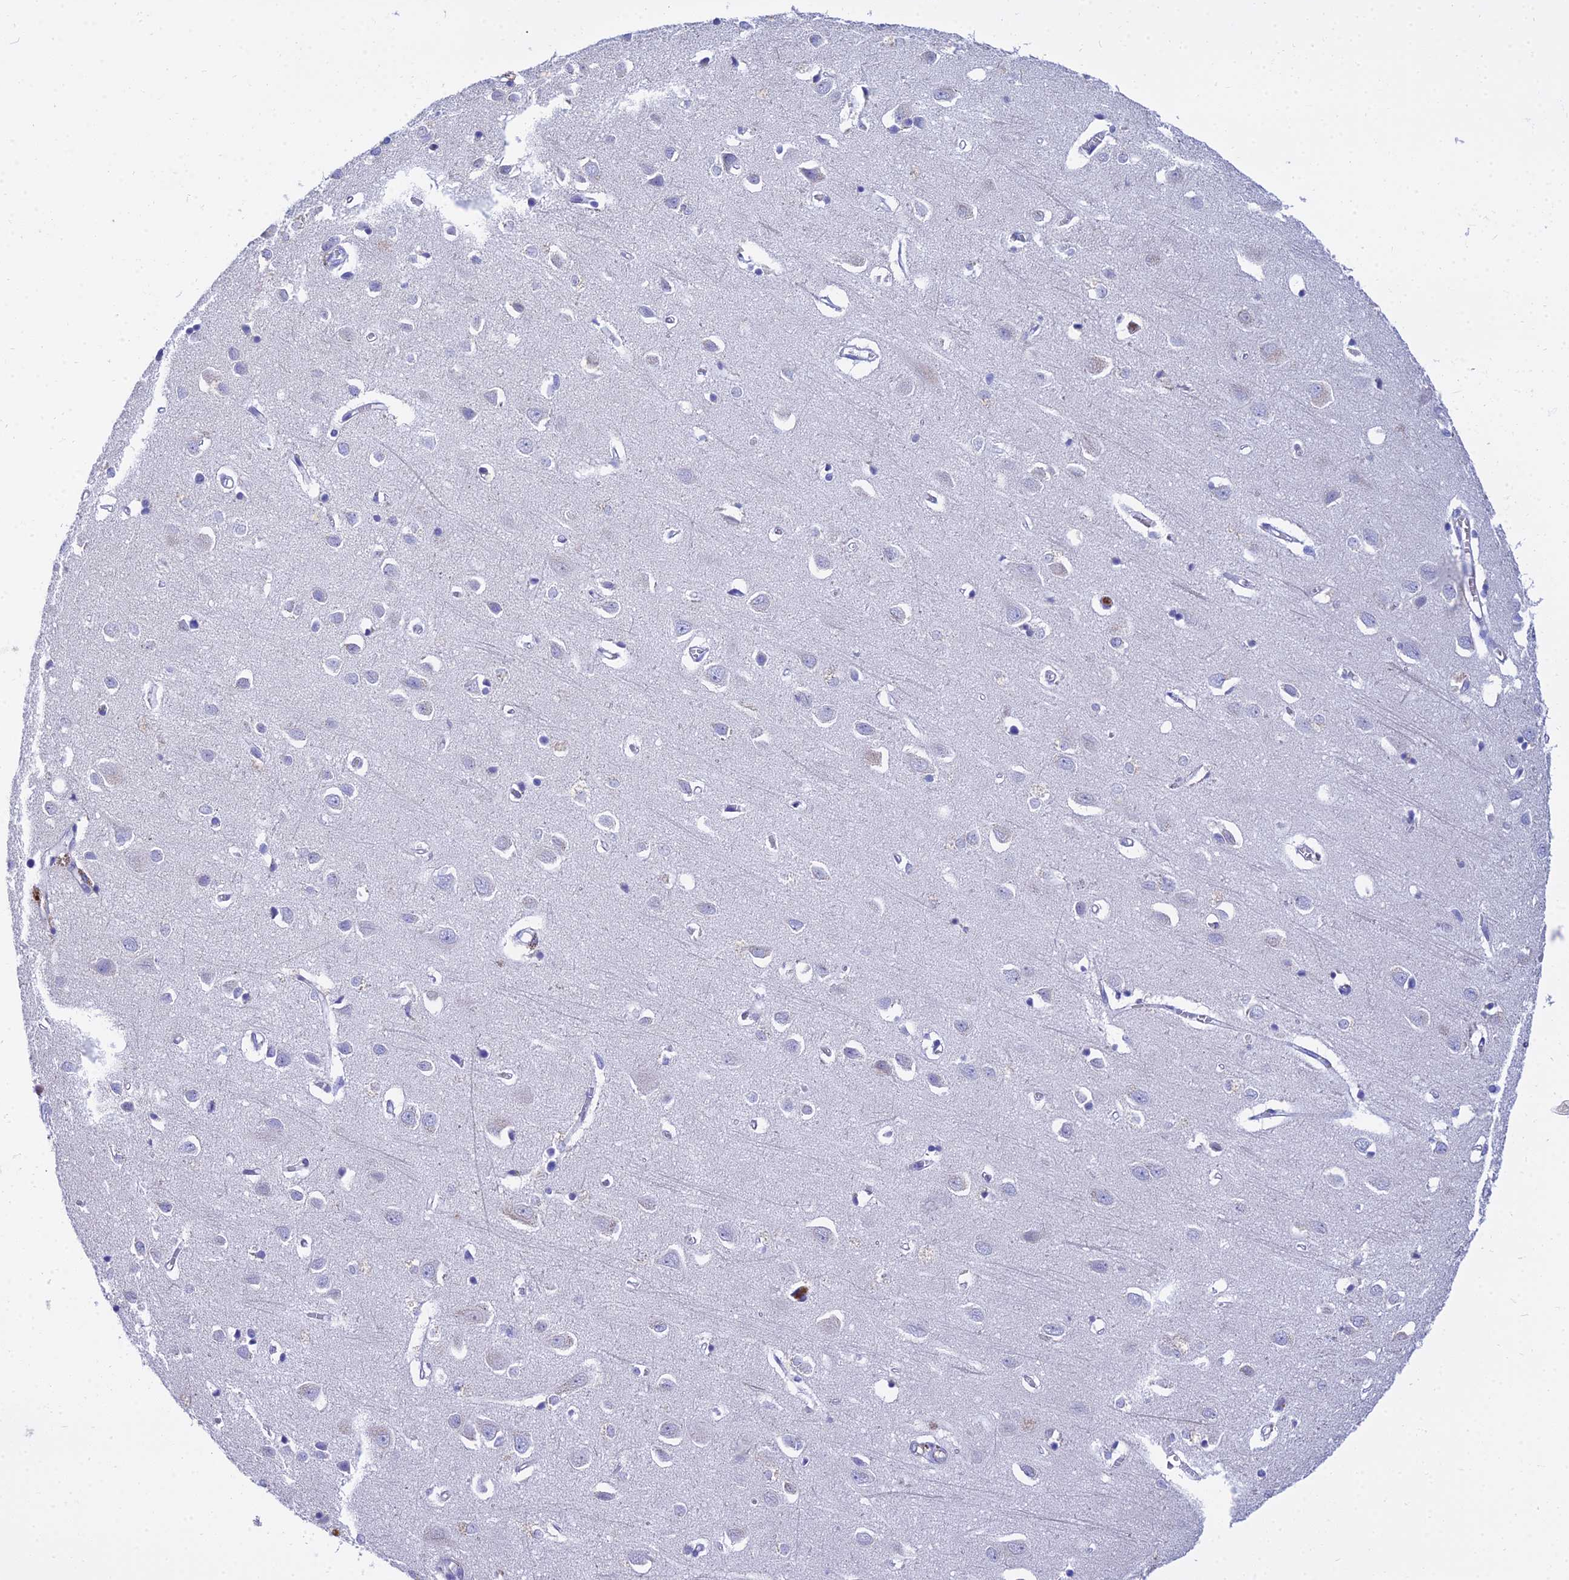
{"staining": {"intensity": "negative", "quantity": "none", "location": "none"}, "tissue": "cerebral cortex", "cell_type": "Endothelial cells", "image_type": "normal", "snomed": [{"axis": "morphology", "description": "Normal tissue, NOS"}, {"axis": "topography", "description": "Cerebral cortex"}], "caption": "Immunohistochemistry (IHC) image of normal cerebral cortex stained for a protein (brown), which displays no positivity in endothelial cells.", "gene": "VWC2L", "patient": {"sex": "female", "age": 64}}